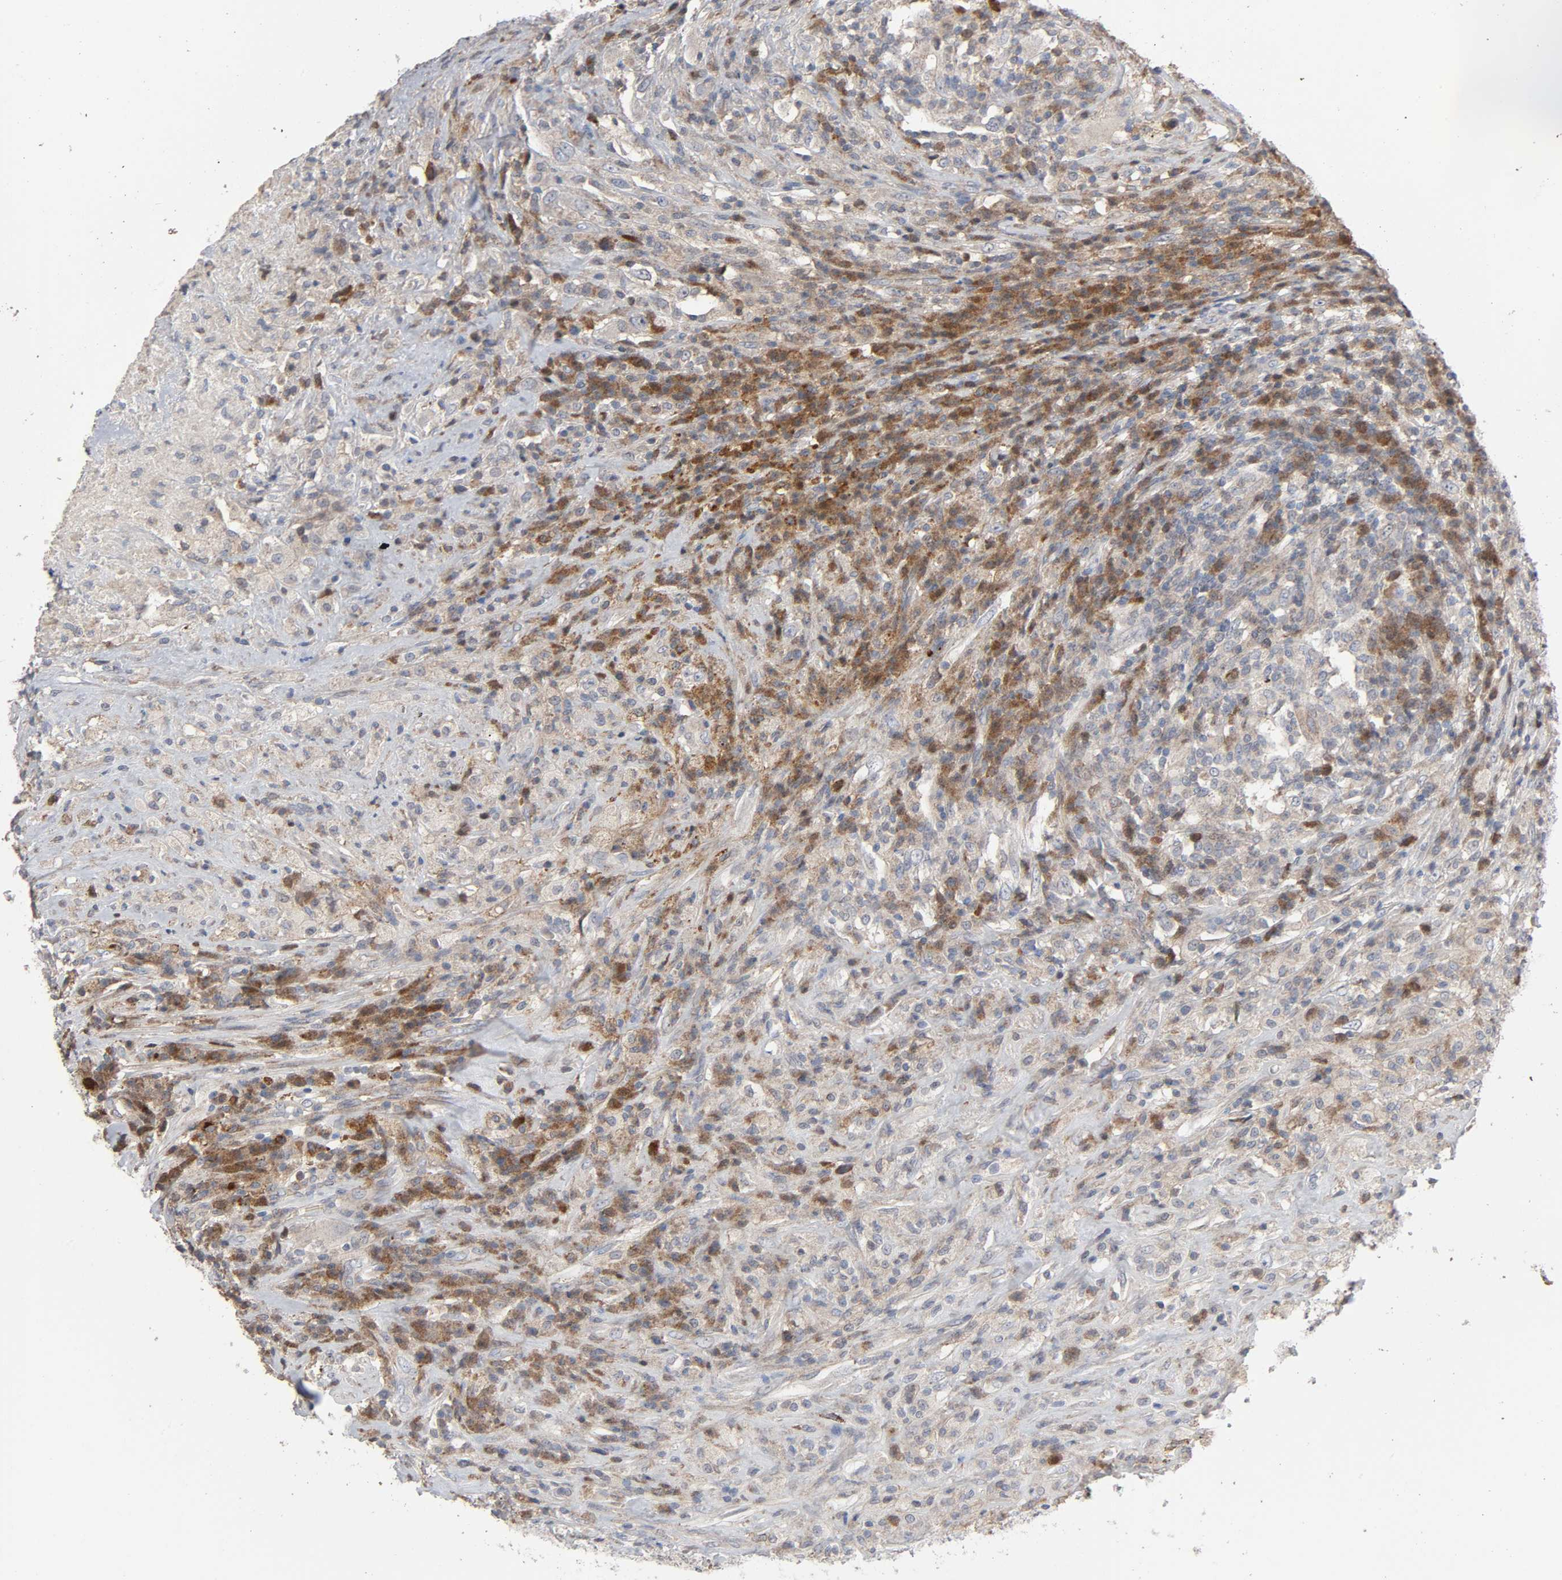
{"staining": {"intensity": "weak", "quantity": "25%-75%", "location": "cytoplasmic/membranous"}, "tissue": "testis cancer", "cell_type": "Tumor cells", "image_type": "cancer", "snomed": [{"axis": "morphology", "description": "Necrosis, NOS"}, {"axis": "morphology", "description": "Carcinoma, Embryonal, NOS"}, {"axis": "topography", "description": "Testis"}], "caption": "This image exhibits immunohistochemistry staining of testis cancer, with low weak cytoplasmic/membranous positivity in about 25%-75% of tumor cells.", "gene": "CDK6", "patient": {"sex": "male", "age": 19}}